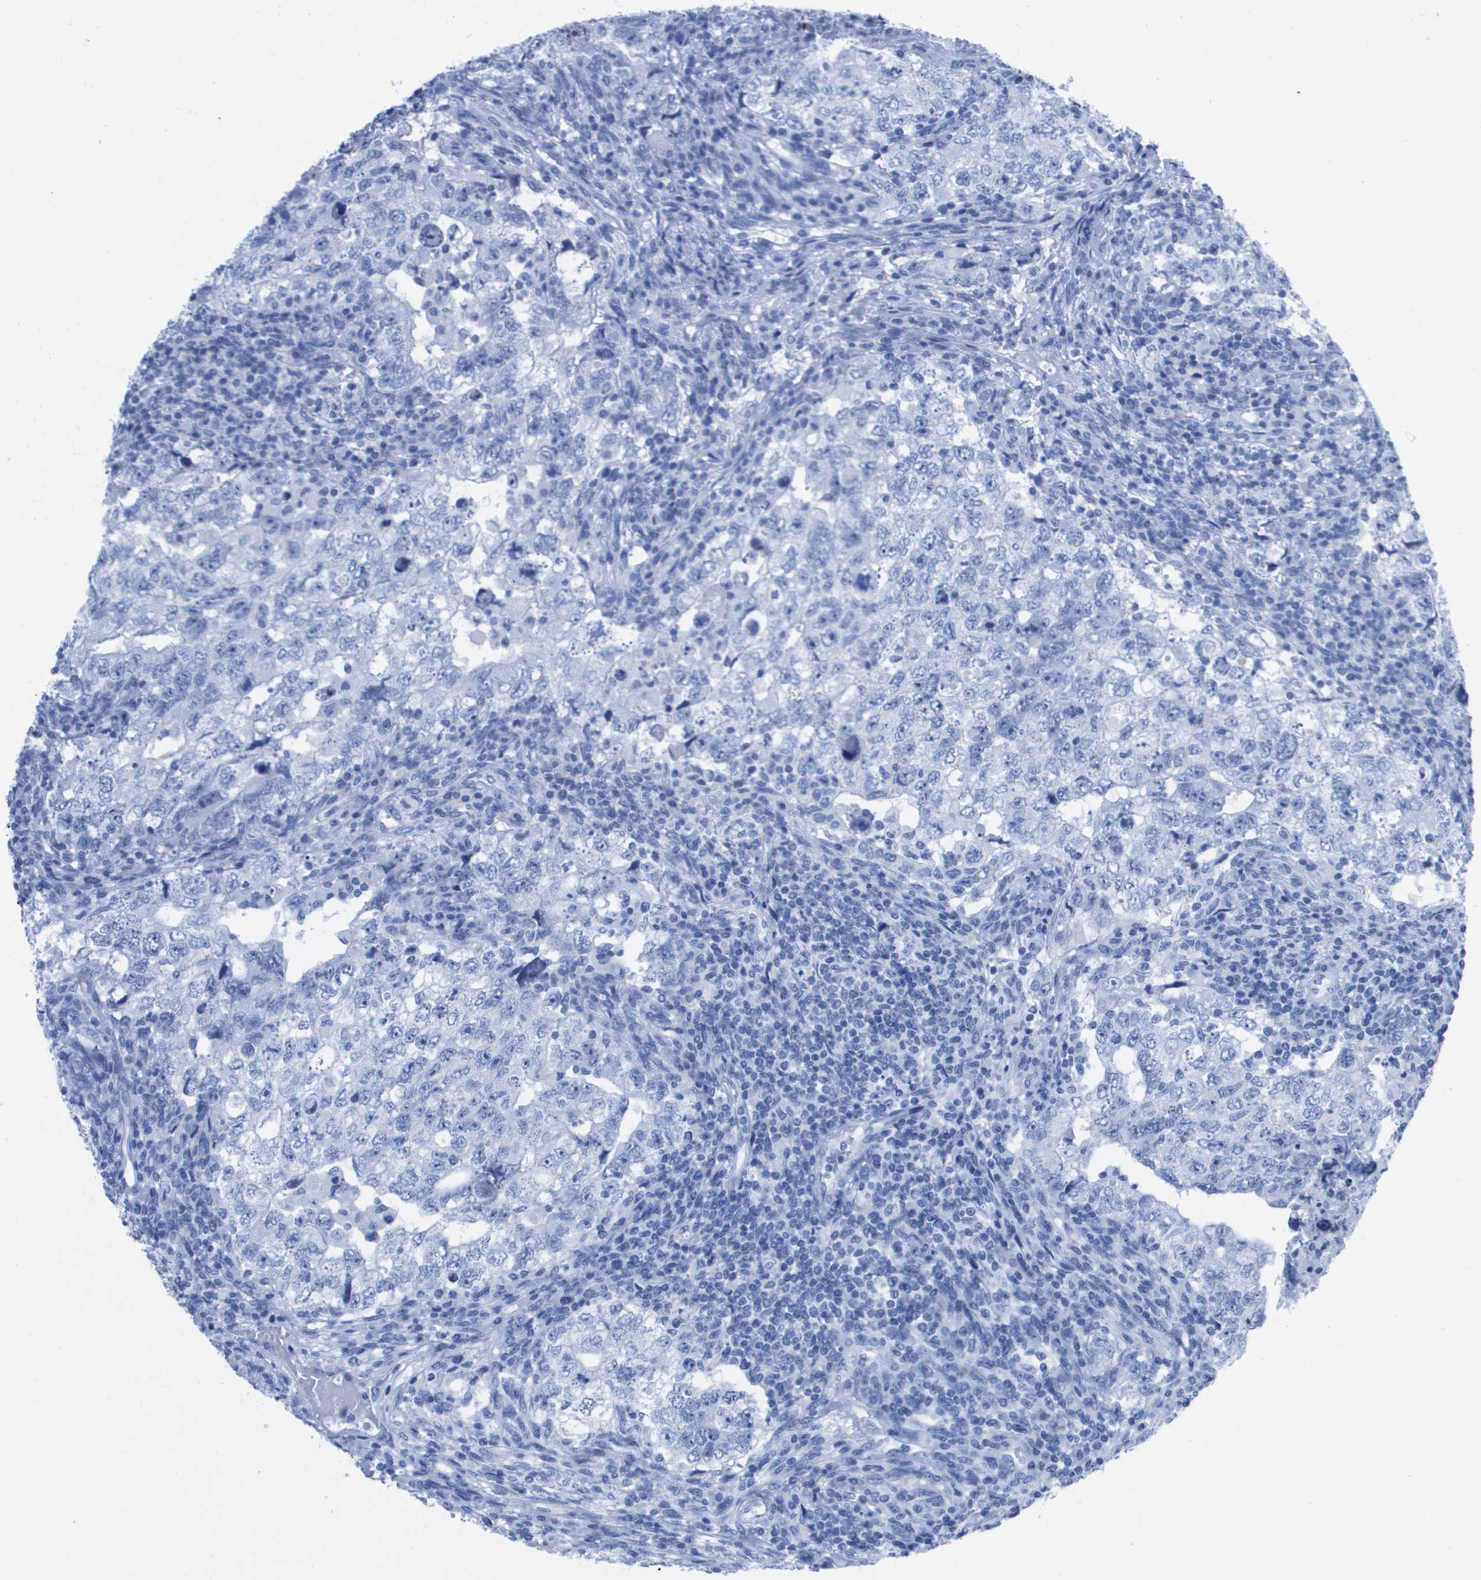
{"staining": {"intensity": "negative", "quantity": "none", "location": "none"}, "tissue": "testis cancer", "cell_type": "Tumor cells", "image_type": "cancer", "snomed": [{"axis": "morphology", "description": "Carcinoma, Embryonal, NOS"}, {"axis": "topography", "description": "Testis"}], "caption": "IHC photomicrograph of testis embryonal carcinoma stained for a protein (brown), which displays no expression in tumor cells.", "gene": "KCNA3", "patient": {"sex": "male", "age": 36}}